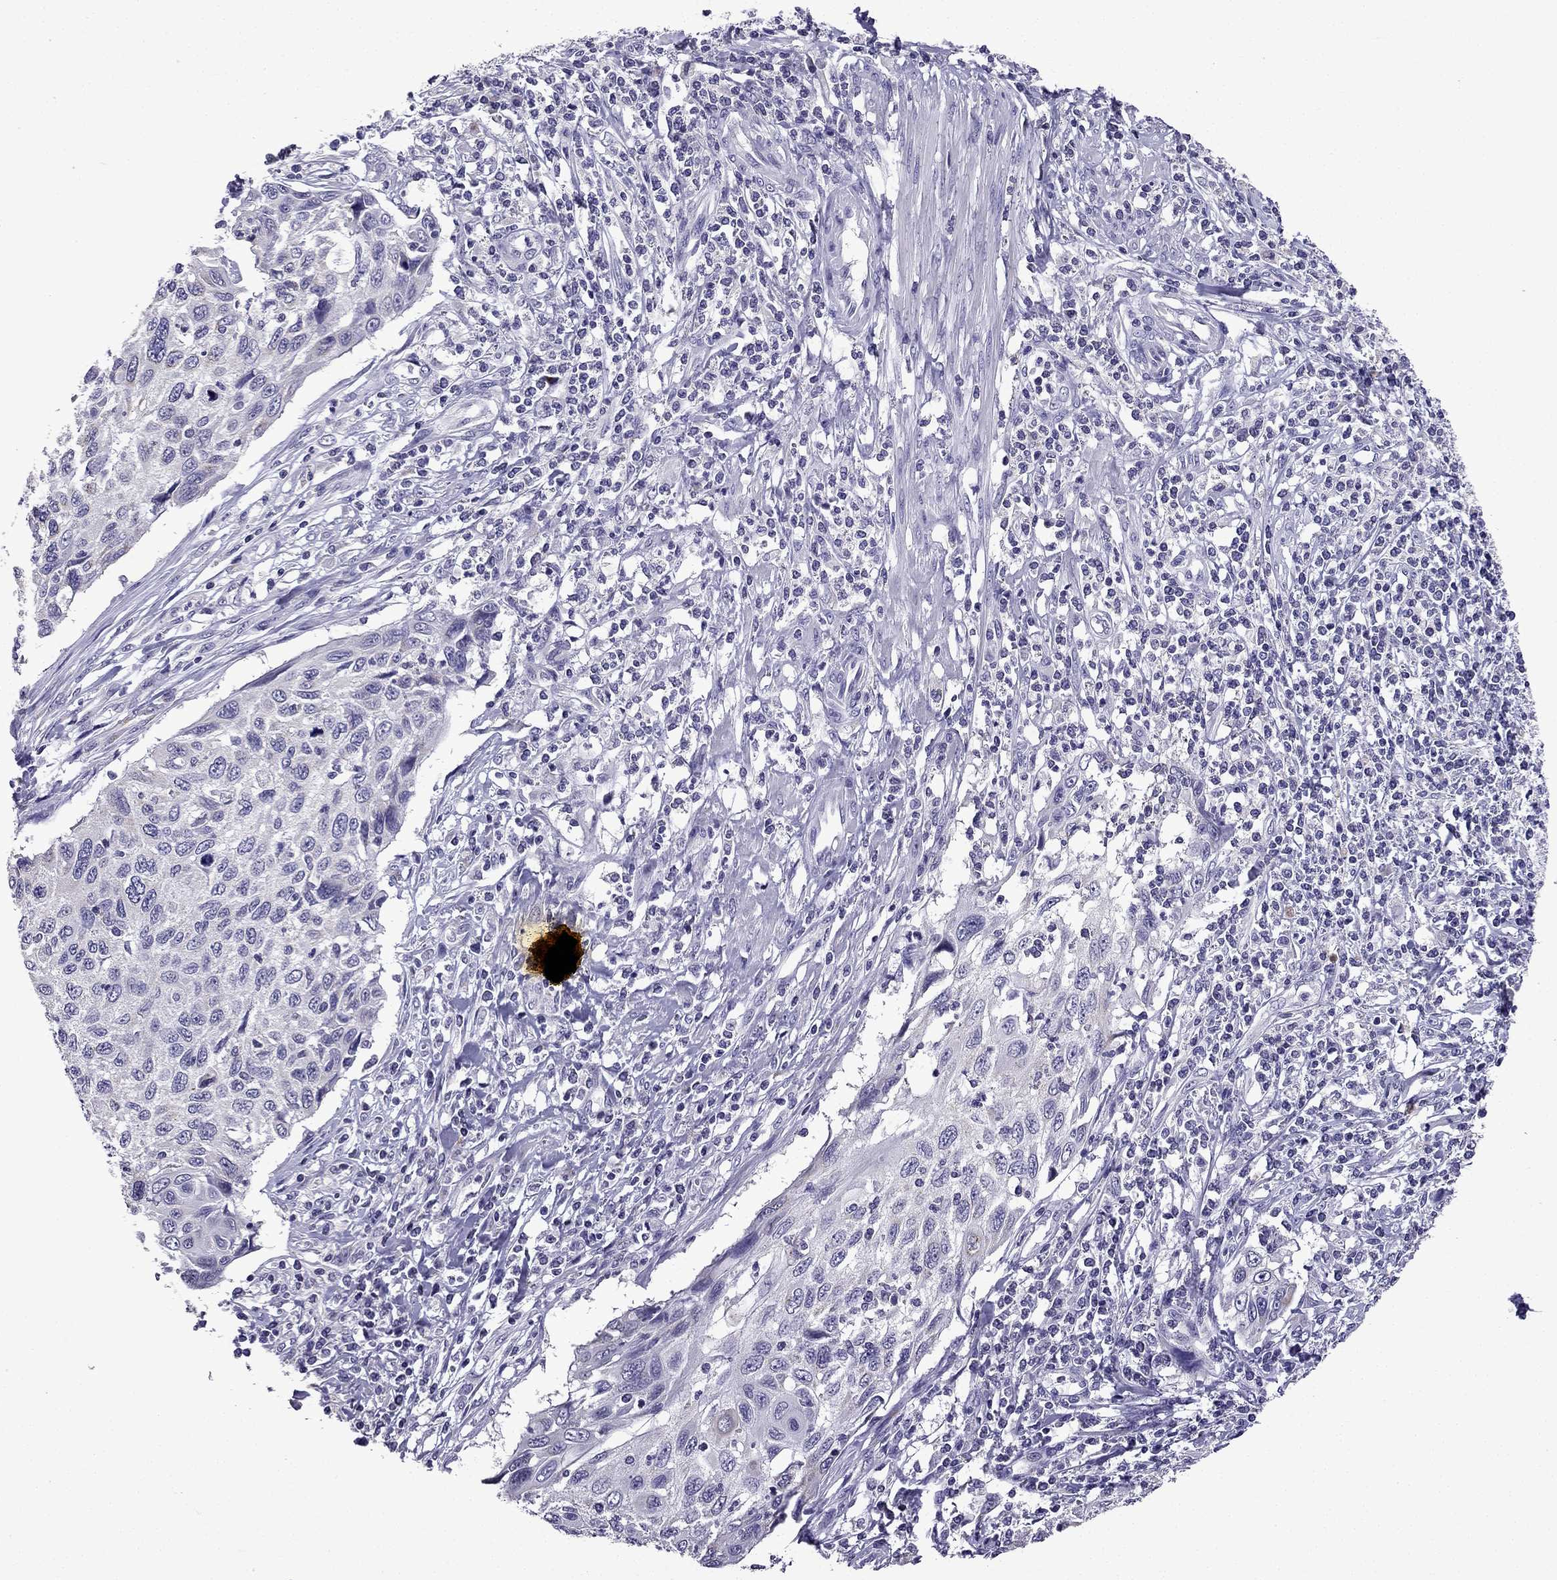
{"staining": {"intensity": "negative", "quantity": "none", "location": "none"}, "tissue": "cervical cancer", "cell_type": "Tumor cells", "image_type": "cancer", "snomed": [{"axis": "morphology", "description": "Squamous cell carcinoma, NOS"}, {"axis": "topography", "description": "Cervix"}], "caption": "IHC image of neoplastic tissue: cervical cancer stained with DAB (3,3'-diaminobenzidine) demonstrates no significant protein positivity in tumor cells.", "gene": "TTN", "patient": {"sex": "female", "age": 70}}